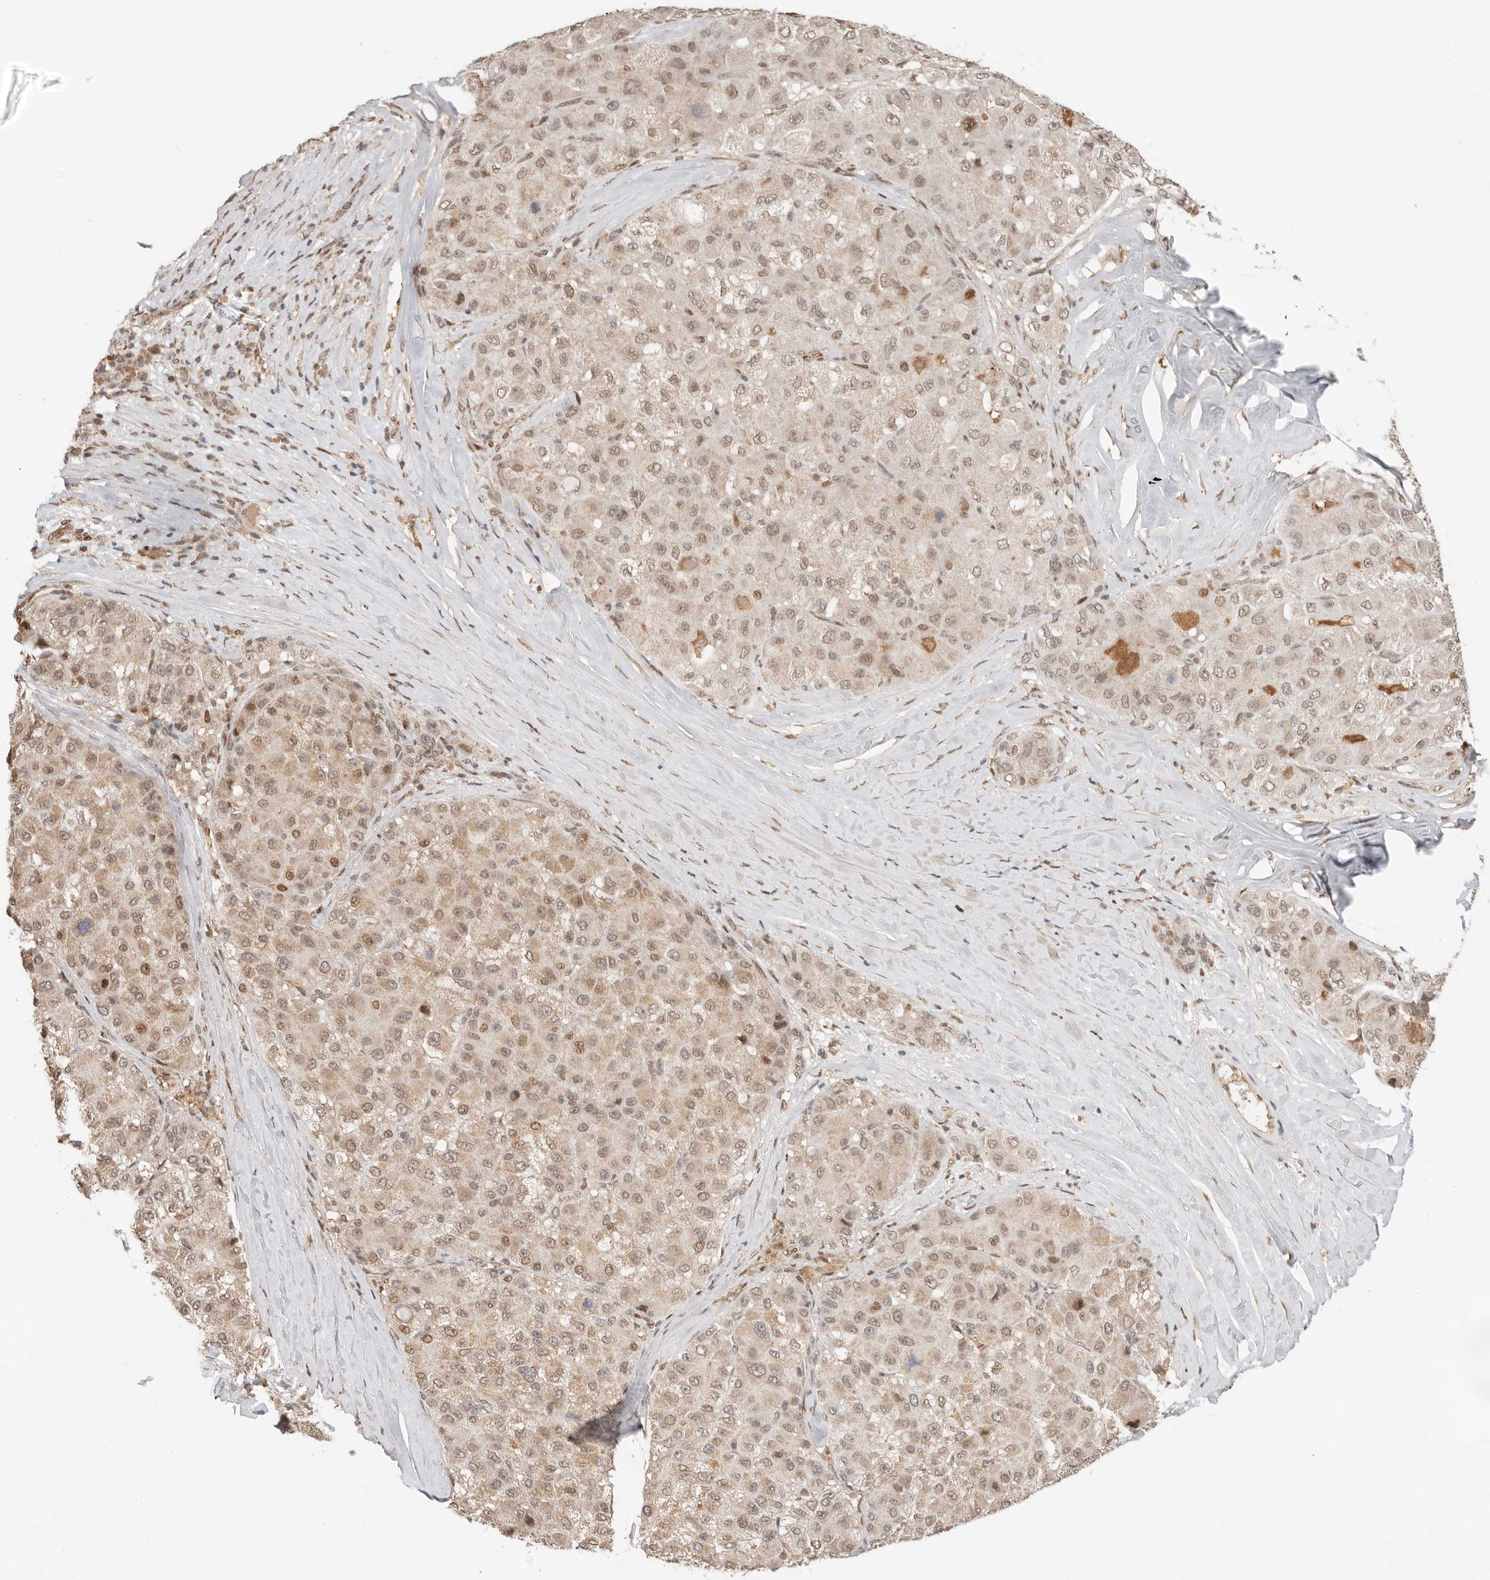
{"staining": {"intensity": "moderate", "quantity": "25%-75%", "location": "nuclear"}, "tissue": "liver cancer", "cell_type": "Tumor cells", "image_type": "cancer", "snomed": [{"axis": "morphology", "description": "Carcinoma, Hepatocellular, NOS"}, {"axis": "topography", "description": "Liver"}], "caption": "IHC micrograph of liver cancer (hepatocellular carcinoma) stained for a protein (brown), which demonstrates medium levels of moderate nuclear expression in about 25%-75% of tumor cells.", "gene": "NPAS2", "patient": {"sex": "male", "age": 80}}